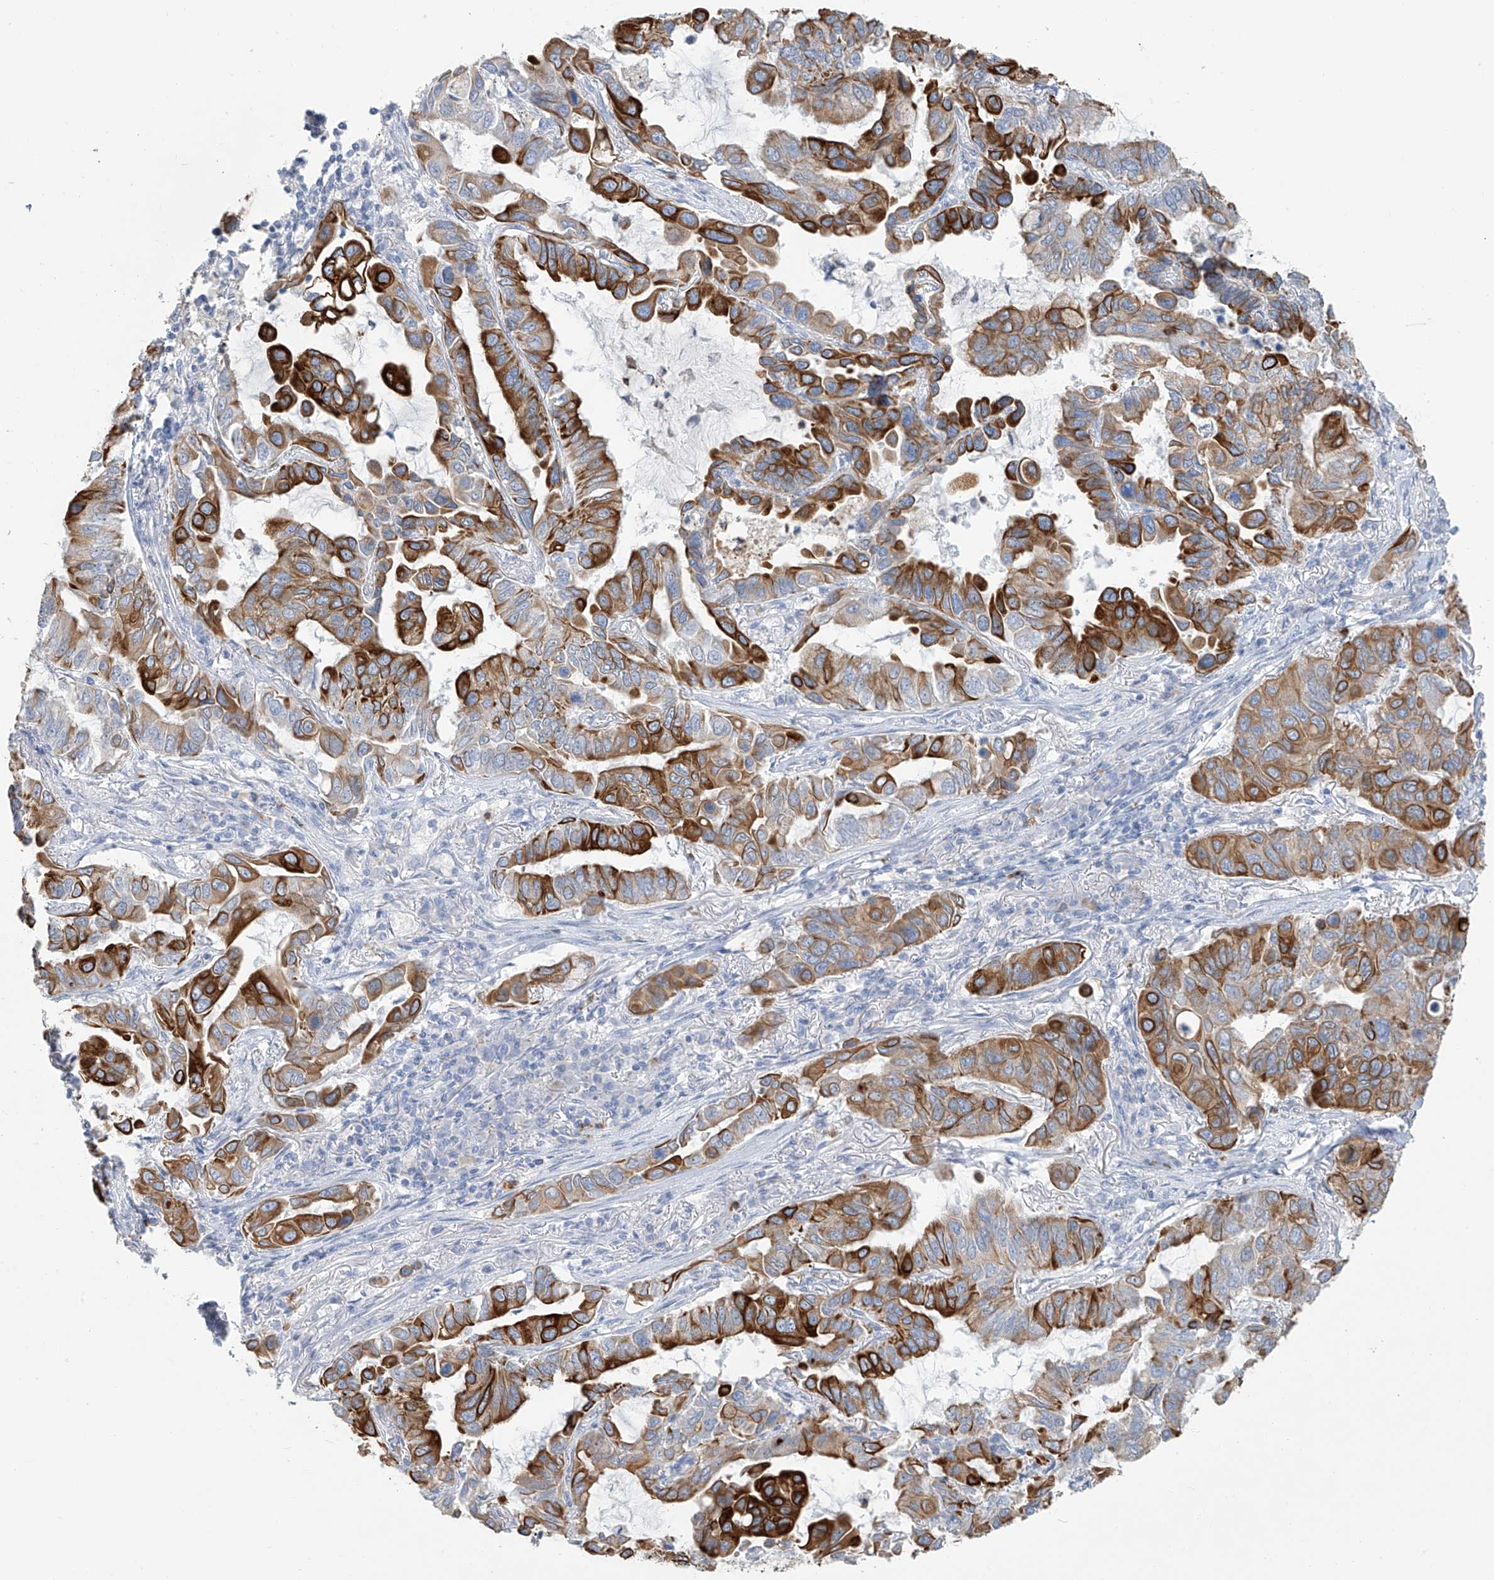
{"staining": {"intensity": "strong", "quantity": ">75%", "location": "cytoplasmic/membranous"}, "tissue": "lung cancer", "cell_type": "Tumor cells", "image_type": "cancer", "snomed": [{"axis": "morphology", "description": "Adenocarcinoma, NOS"}, {"axis": "topography", "description": "Lung"}], "caption": "DAB (3,3'-diaminobenzidine) immunohistochemical staining of human lung cancer (adenocarcinoma) displays strong cytoplasmic/membranous protein expression in approximately >75% of tumor cells.", "gene": "PAFAH1B3", "patient": {"sex": "male", "age": 64}}